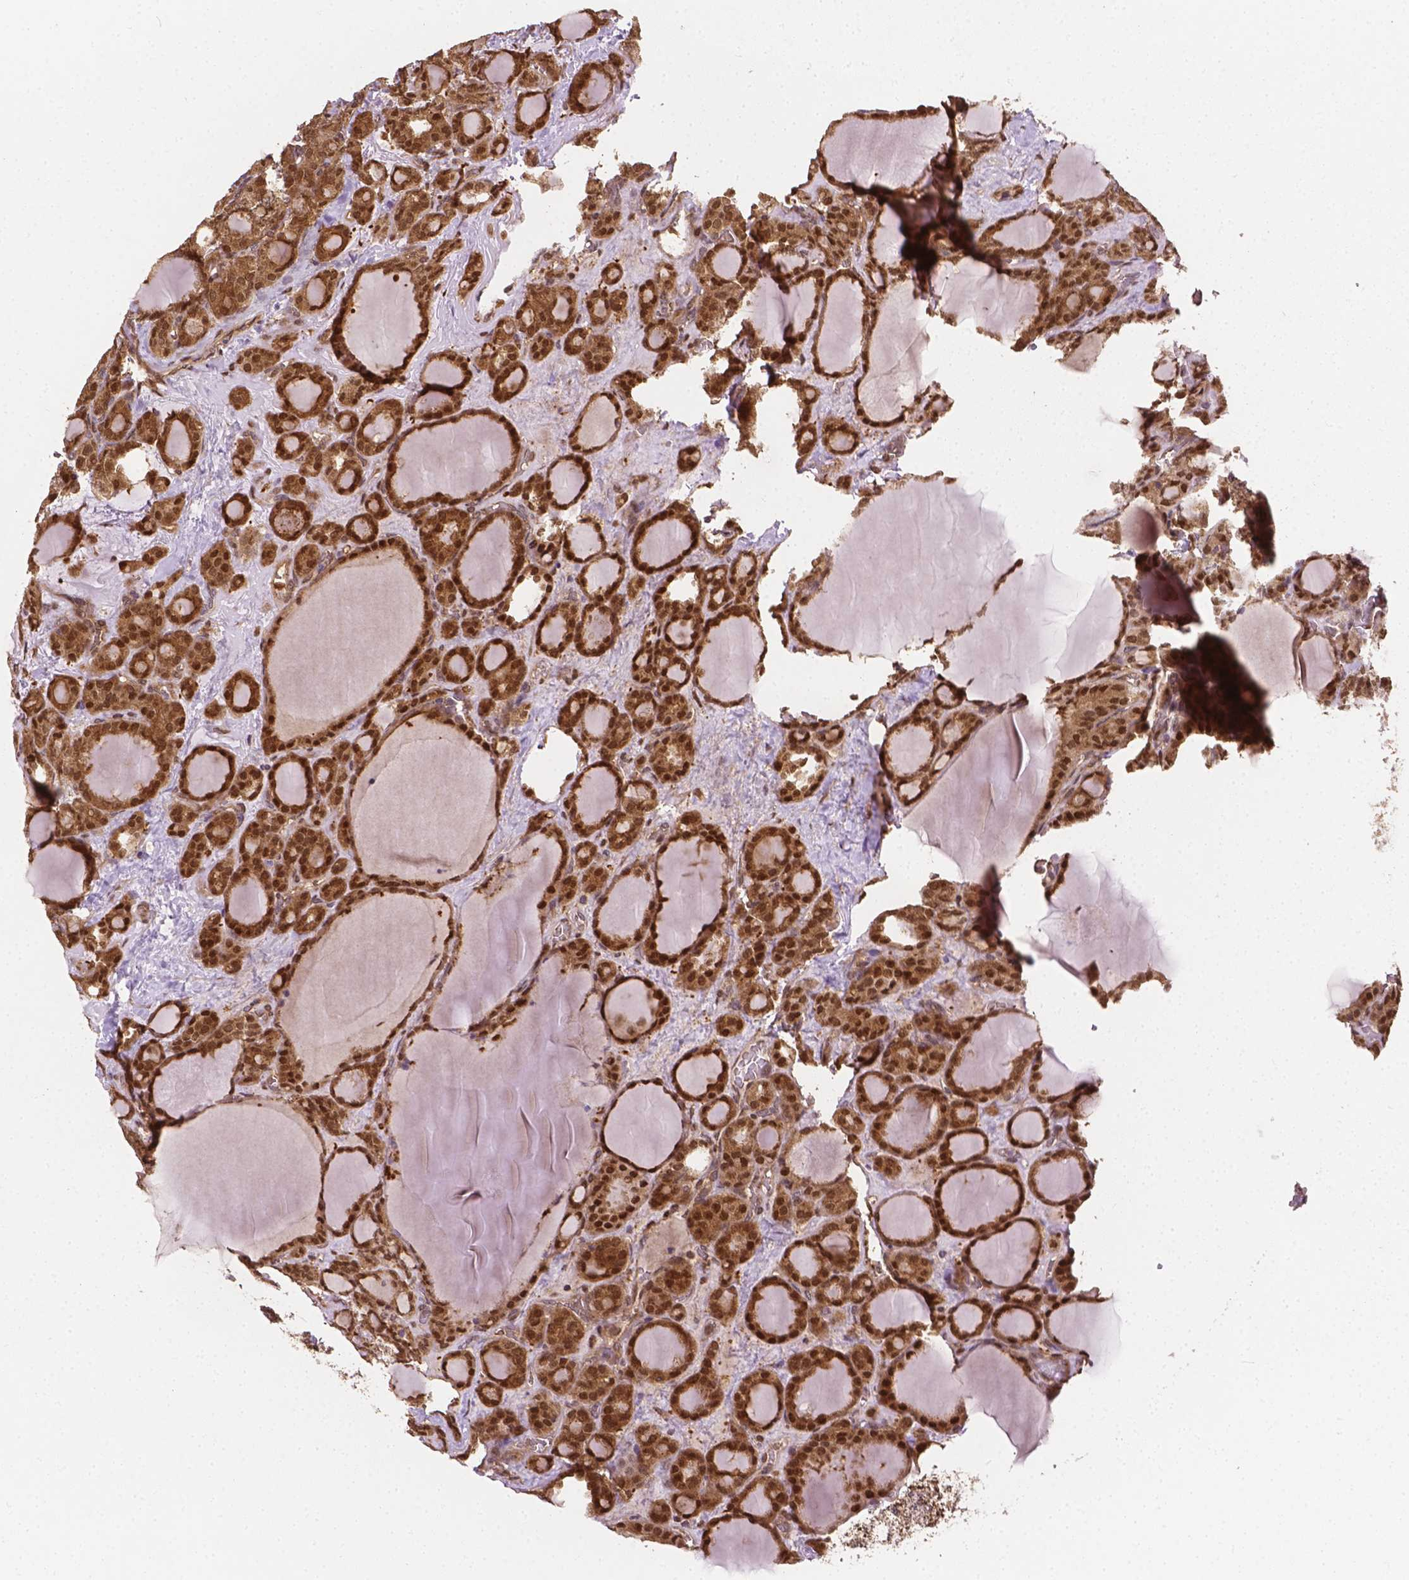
{"staining": {"intensity": "moderate", "quantity": ">75%", "location": "cytoplasmic/membranous,nuclear"}, "tissue": "thyroid cancer", "cell_type": "Tumor cells", "image_type": "cancer", "snomed": [{"axis": "morphology", "description": "Normal tissue, NOS"}, {"axis": "morphology", "description": "Follicular adenoma carcinoma, NOS"}, {"axis": "topography", "description": "Thyroid gland"}], "caption": "A histopathology image of human thyroid cancer (follicular adenoma carcinoma) stained for a protein reveals moderate cytoplasmic/membranous and nuclear brown staining in tumor cells.", "gene": "YAP1", "patient": {"sex": "female", "age": 31}}